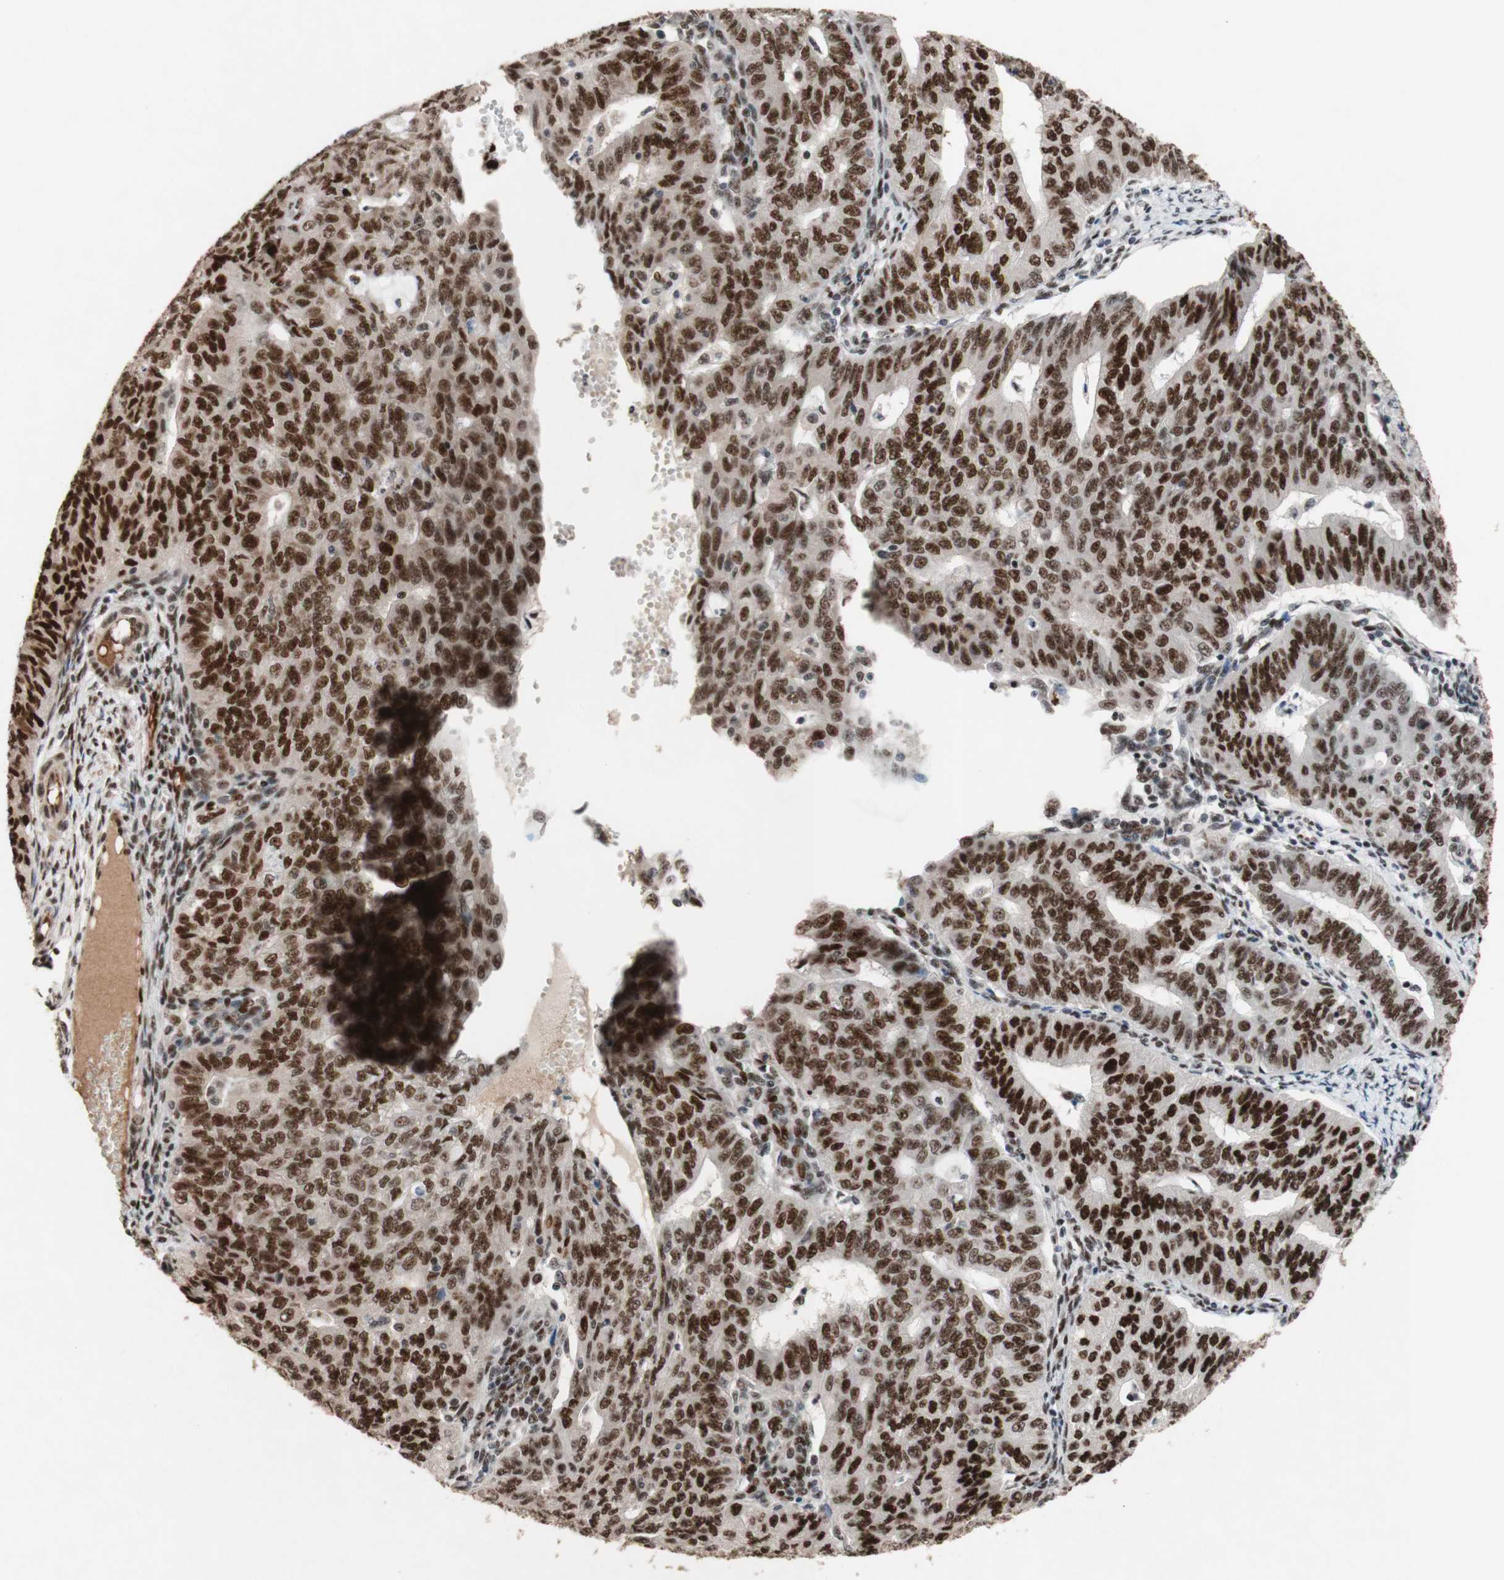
{"staining": {"intensity": "strong", "quantity": ">75%", "location": "nuclear"}, "tissue": "endometrial cancer", "cell_type": "Tumor cells", "image_type": "cancer", "snomed": [{"axis": "morphology", "description": "Adenocarcinoma, NOS"}, {"axis": "topography", "description": "Endometrium"}], "caption": "Endometrial cancer (adenocarcinoma) was stained to show a protein in brown. There is high levels of strong nuclear positivity in about >75% of tumor cells. The staining was performed using DAB (3,3'-diaminobenzidine) to visualize the protein expression in brown, while the nuclei were stained in blue with hematoxylin (Magnification: 20x).", "gene": "TLE1", "patient": {"sex": "female", "age": 32}}